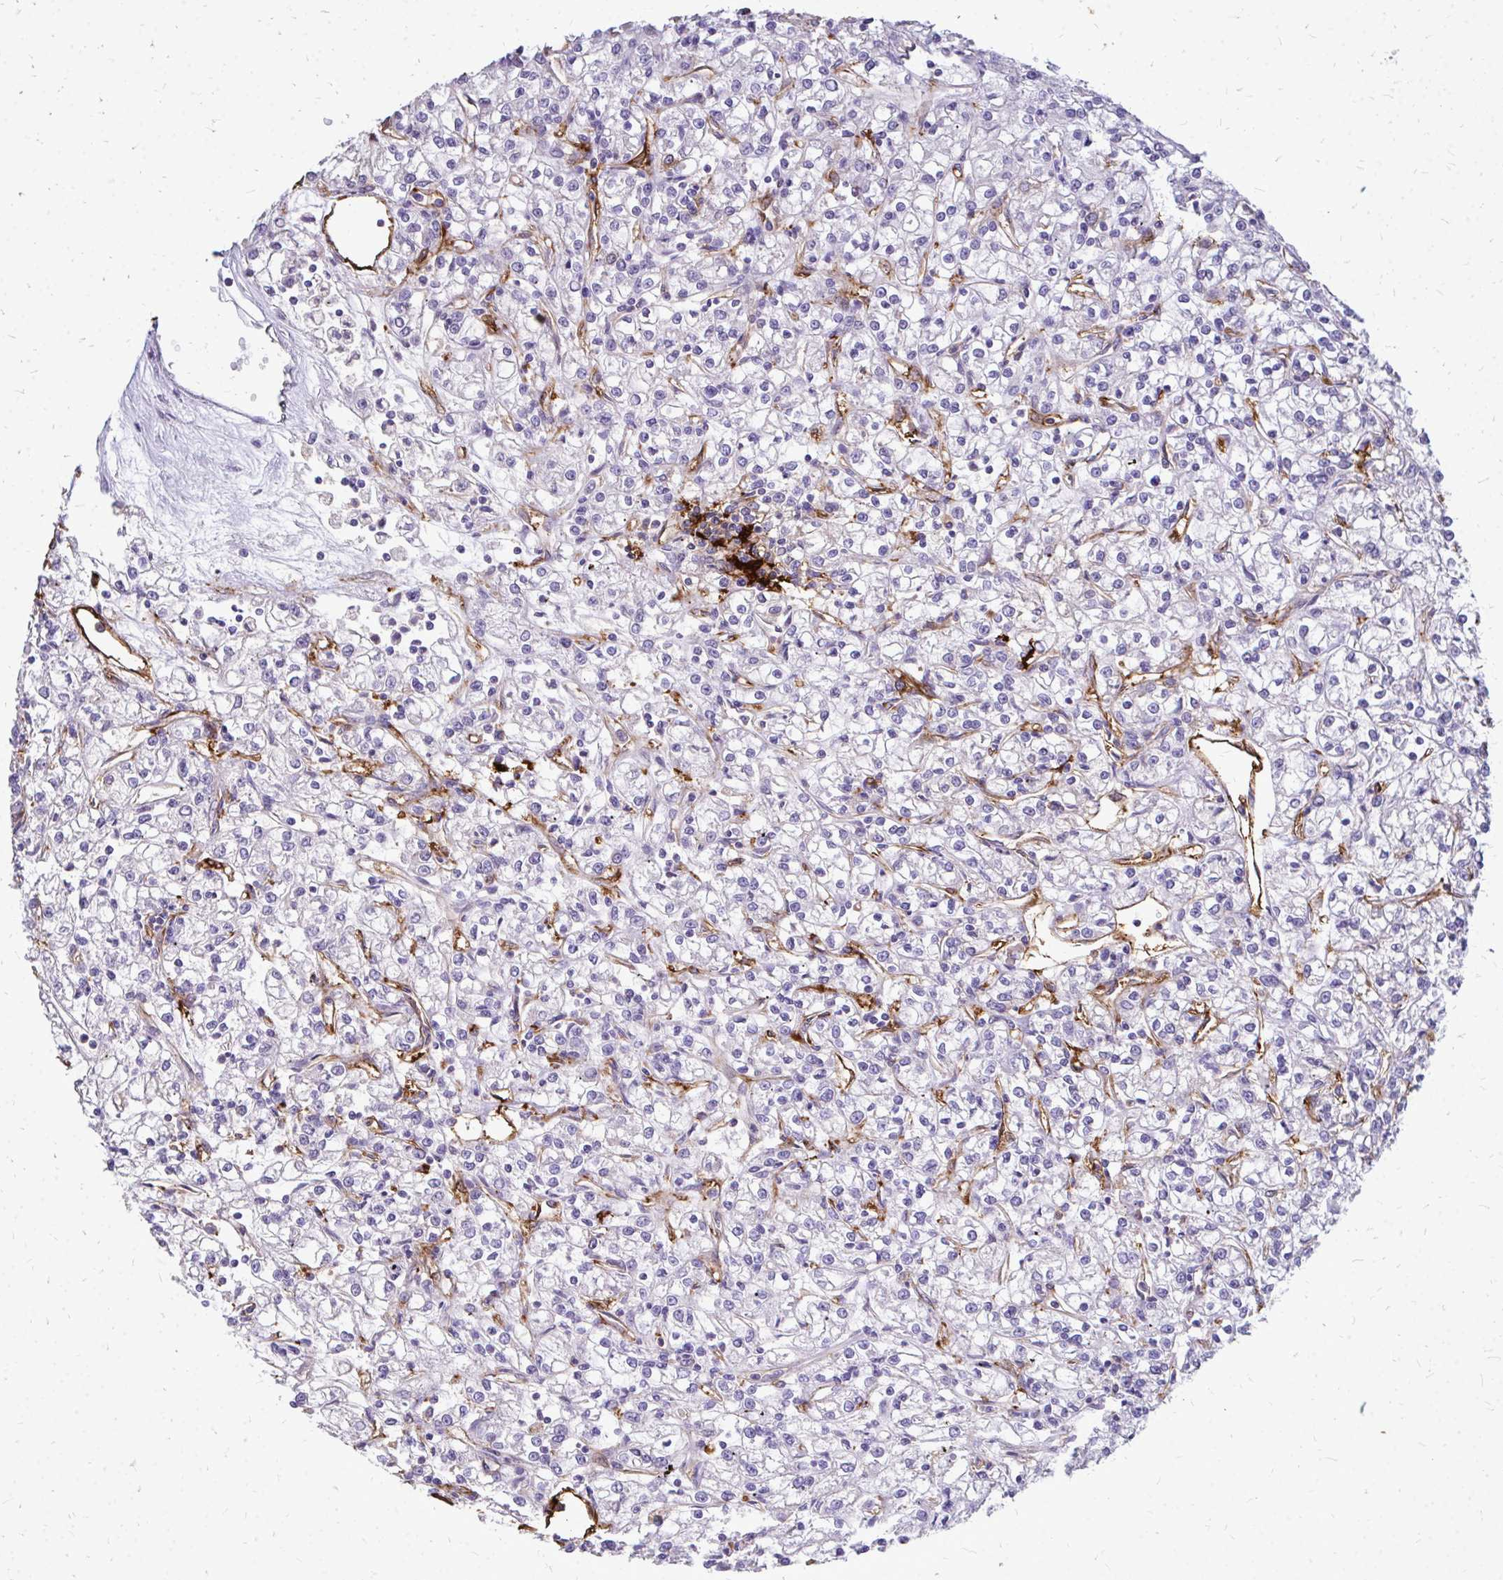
{"staining": {"intensity": "negative", "quantity": "none", "location": "none"}, "tissue": "renal cancer", "cell_type": "Tumor cells", "image_type": "cancer", "snomed": [{"axis": "morphology", "description": "Adenocarcinoma, NOS"}, {"axis": "topography", "description": "Kidney"}], "caption": "Immunohistochemical staining of renal cancer (adenocarcinoma) reveals no significant staining in tumor cells.", "gene": "MARCKSL1", "patient": {"sex": "female", "age": 59}}